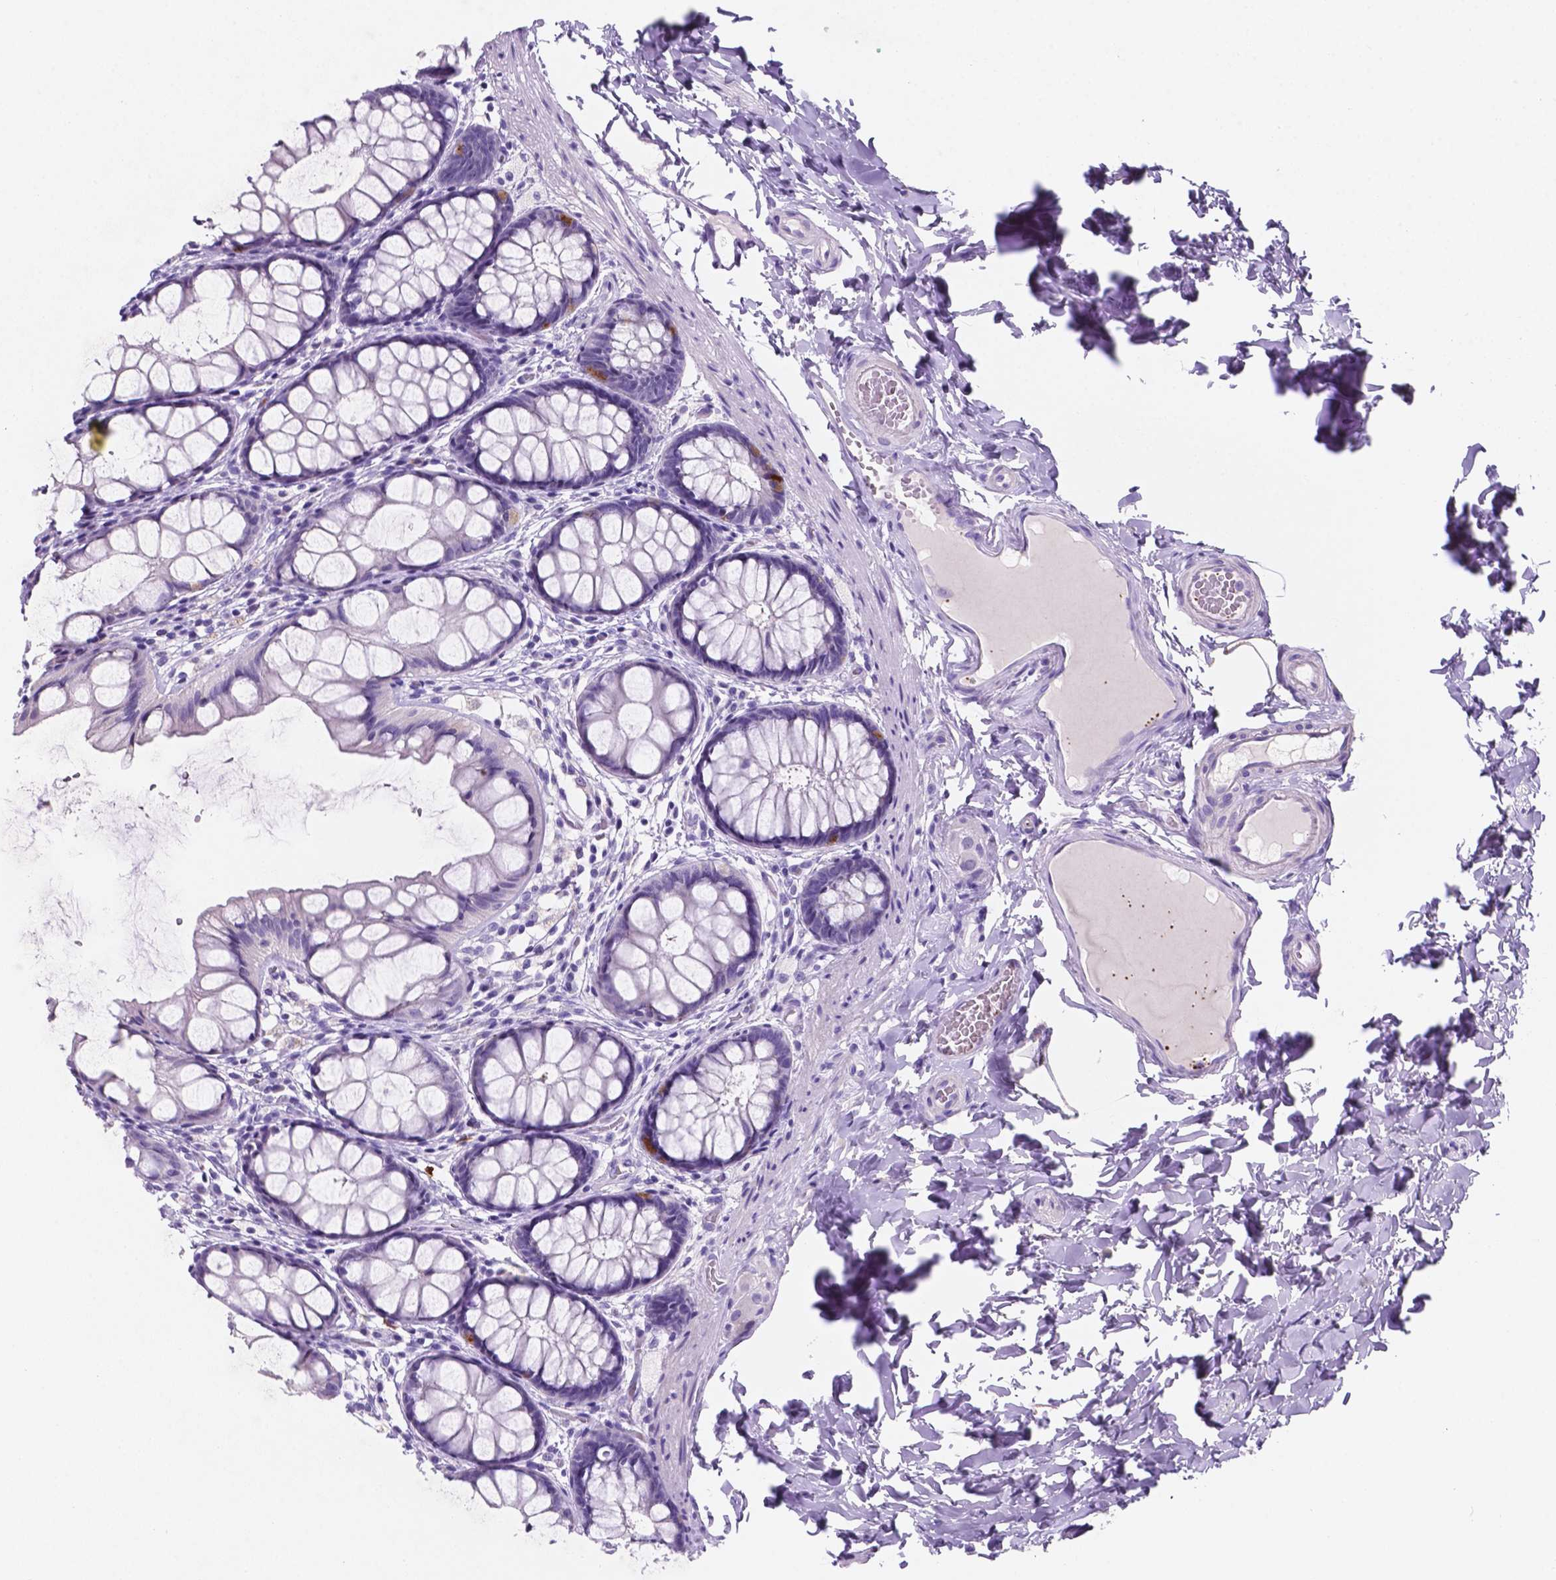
{"staining": {"intensity": "negative", "quantity": "none", "location": "none"}, "tissue": "colon", "cell_type": "Endothelial cells", "image_type": "normal", "snomed": [{"axis": "morphology", "description": "Normal tissue, NOS"}, {"axis": "topography", "description": "Colon"}], "caption": "High power microscopy histopathology image of an immunohistochemistry photomicrograph of normal colon, revealing no significant expression in endothelial cells.", "gene": "EBLN2", "patient": {"sex": "male", "age": 47}}